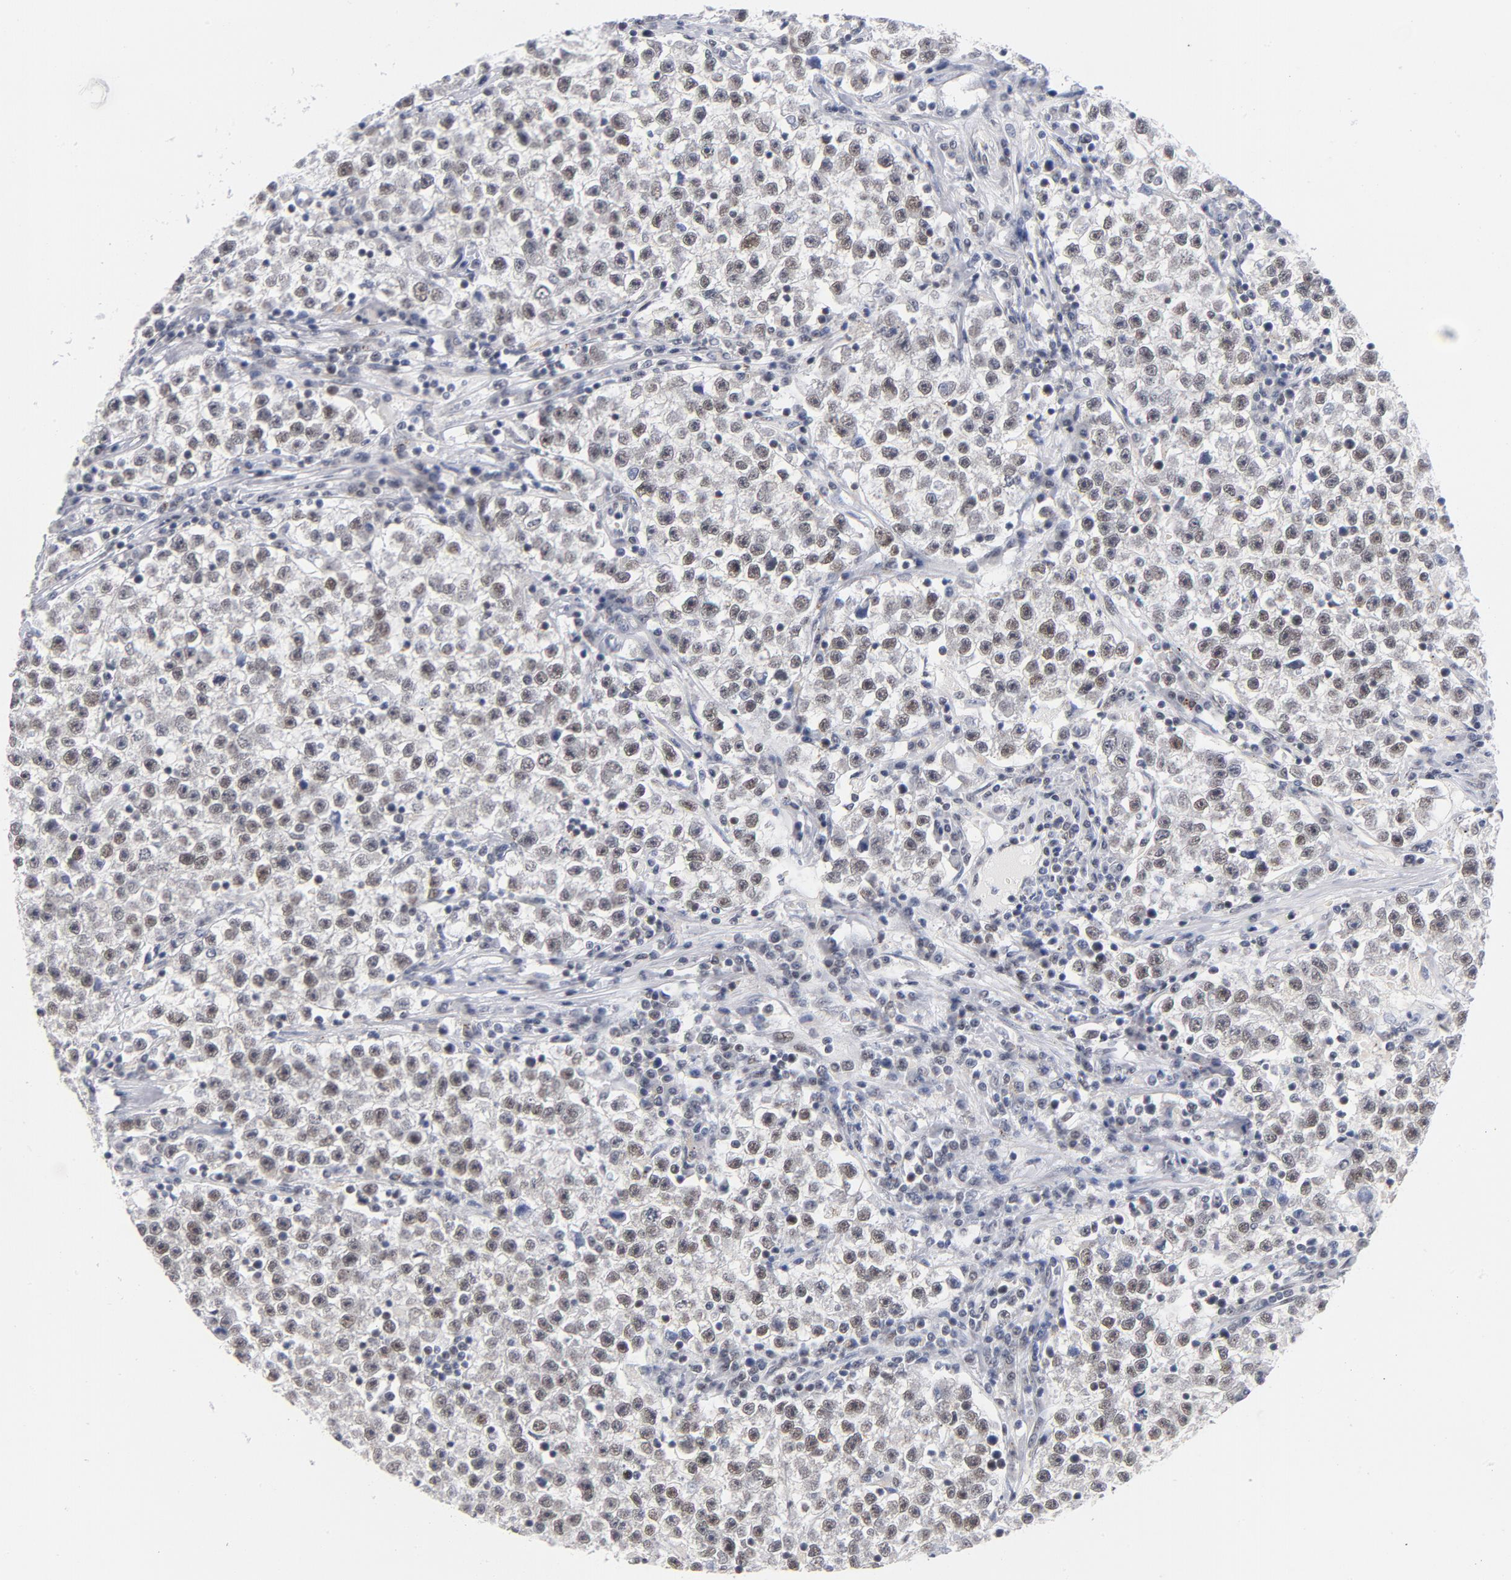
{"staining": {"intensity": "moderate", "quantity": "25%-75%", "location": "cytoplasmic/membranous,nuclear"}, "tissue": "testis cancer", "cell_type": "Tumor cells", "image_type": "cancer", "snomed": [{"axis": "morphology", "description": "Seminoma, NOS"}, {"axis": "topography", "description": "Testis"}], "caption": "A brown stain highlights moderate cytoplasmic/membranous and nuclear staining of a protein in human seminoma (testis) tumor cells. (brown staining indicates protein expression, while blue staining denotes nuclei).", "gene": "BAP1", "patient": {"sex": "male", "age": 22}}